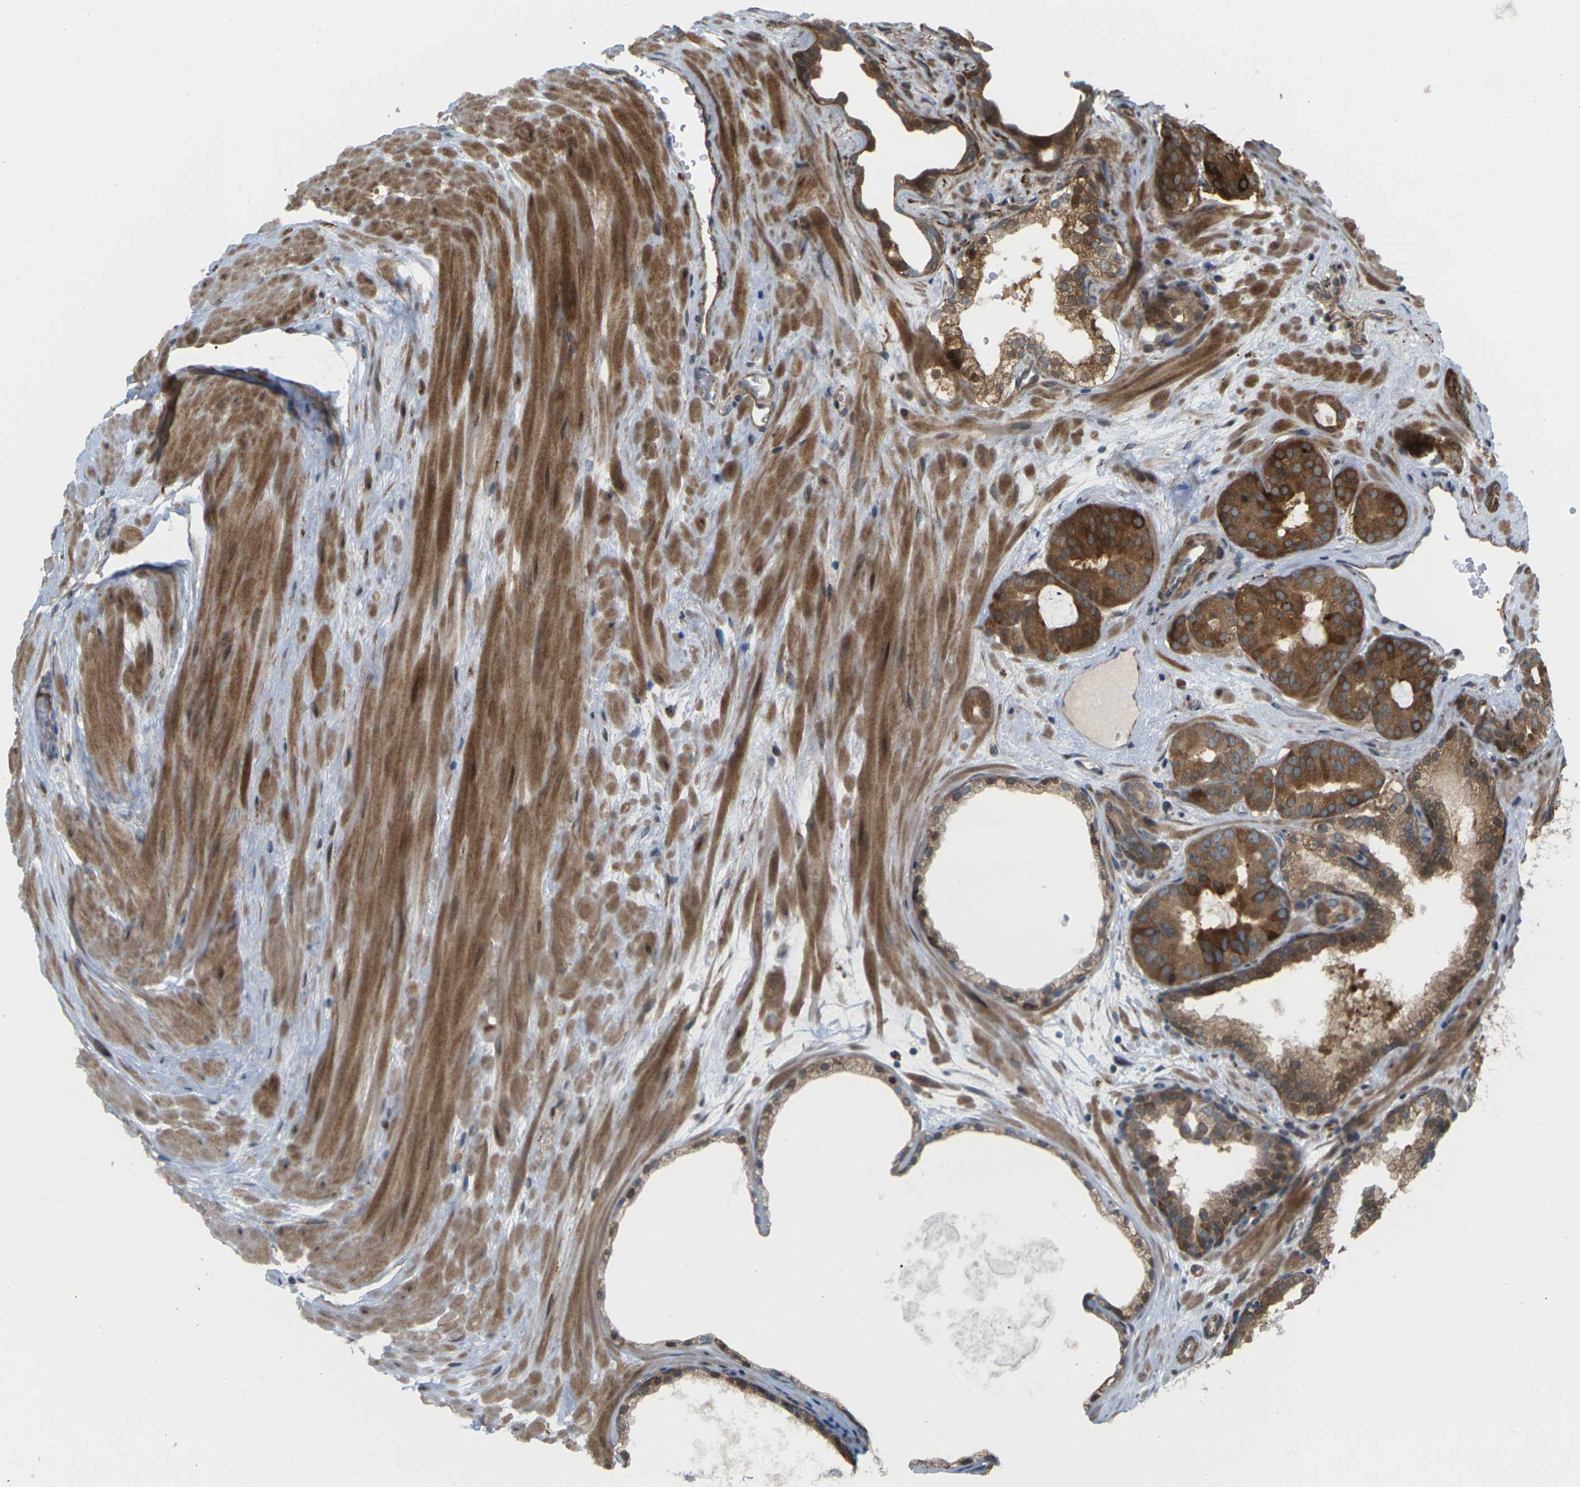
{"staining": {"intensity": "moderate", "quantity": ">75%", "location": "cytoplasmic/membranous"}, "tissue": "prostate cancer", "cell_type": "Tumor cells", "image_type": "cancer", "snomed": [{"axis": "morphology", "description": "Adenocarcinoma, High grade"}, {"axis": "topography", "description": "Prostate"}], "caption": "Moderate cytoplasmic/membranous staining for a protein is appreciated in about >75% of tumor cells of prostate adenocarcinoma (high-grade) using immunohistochemistry.", "gene": "ROBO1", "patient": {"sex": "male", "age": 60}}